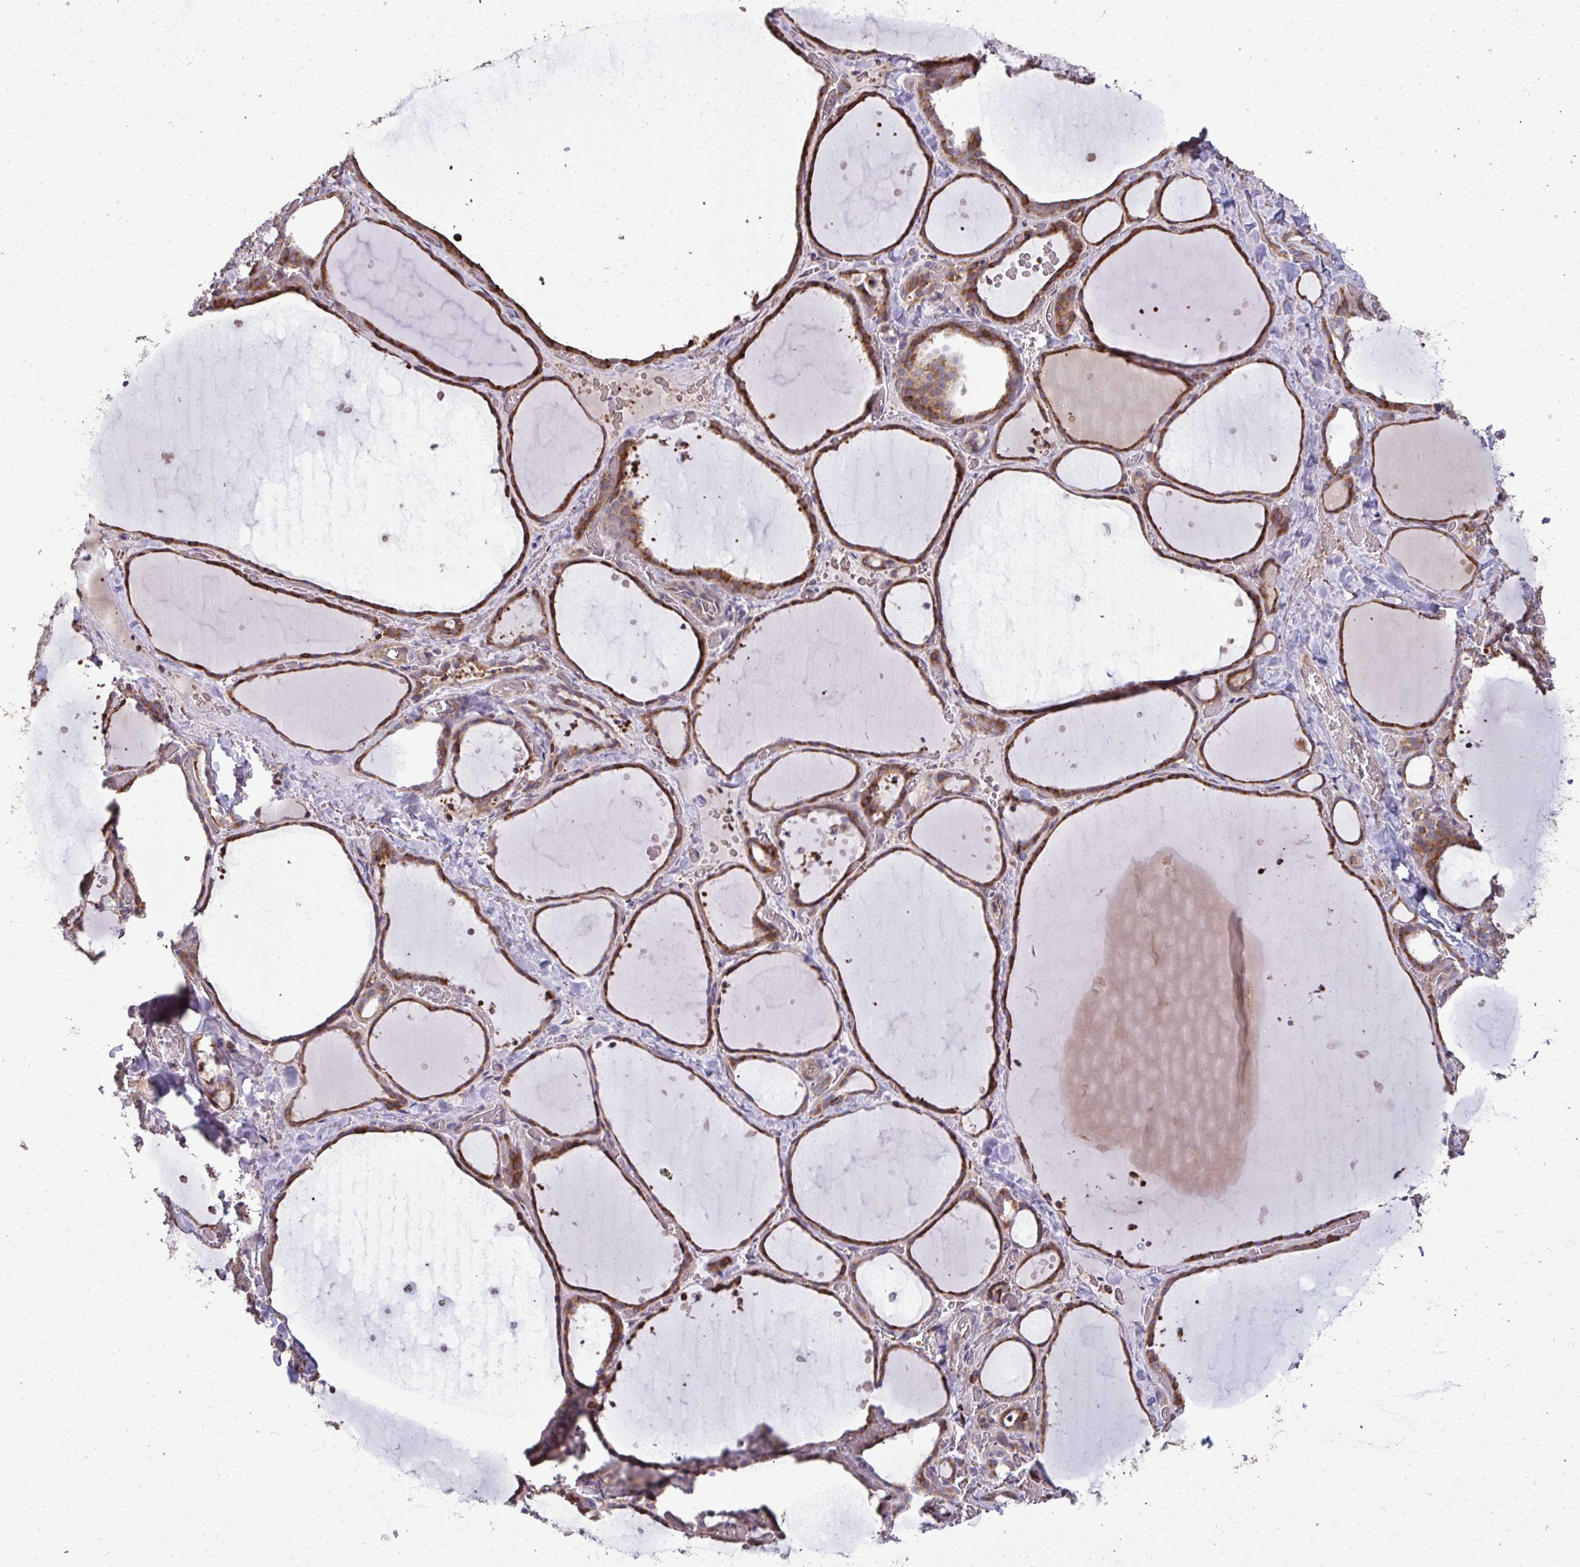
{"staining": {"intensity": "moderate", "quantity": ">75%", "location": "cytoplasmic/membranous"}, "tissue": "thyroid gland", "cell_type": "Glandular cells", "image_type": "normal", "snomed": [{"axis": "morphology", "description": "Normal tissue, NOS"}, {"axis": "topography", "description": "Thyroid gland"}], "caption": "A brown stain highlights moderate cytoplasmic/membranous expression of a protein in glandular cells of normal human thyroid gland.", "gene": "FIBCD1", "patient": {"sex": "female", "age": 36}}